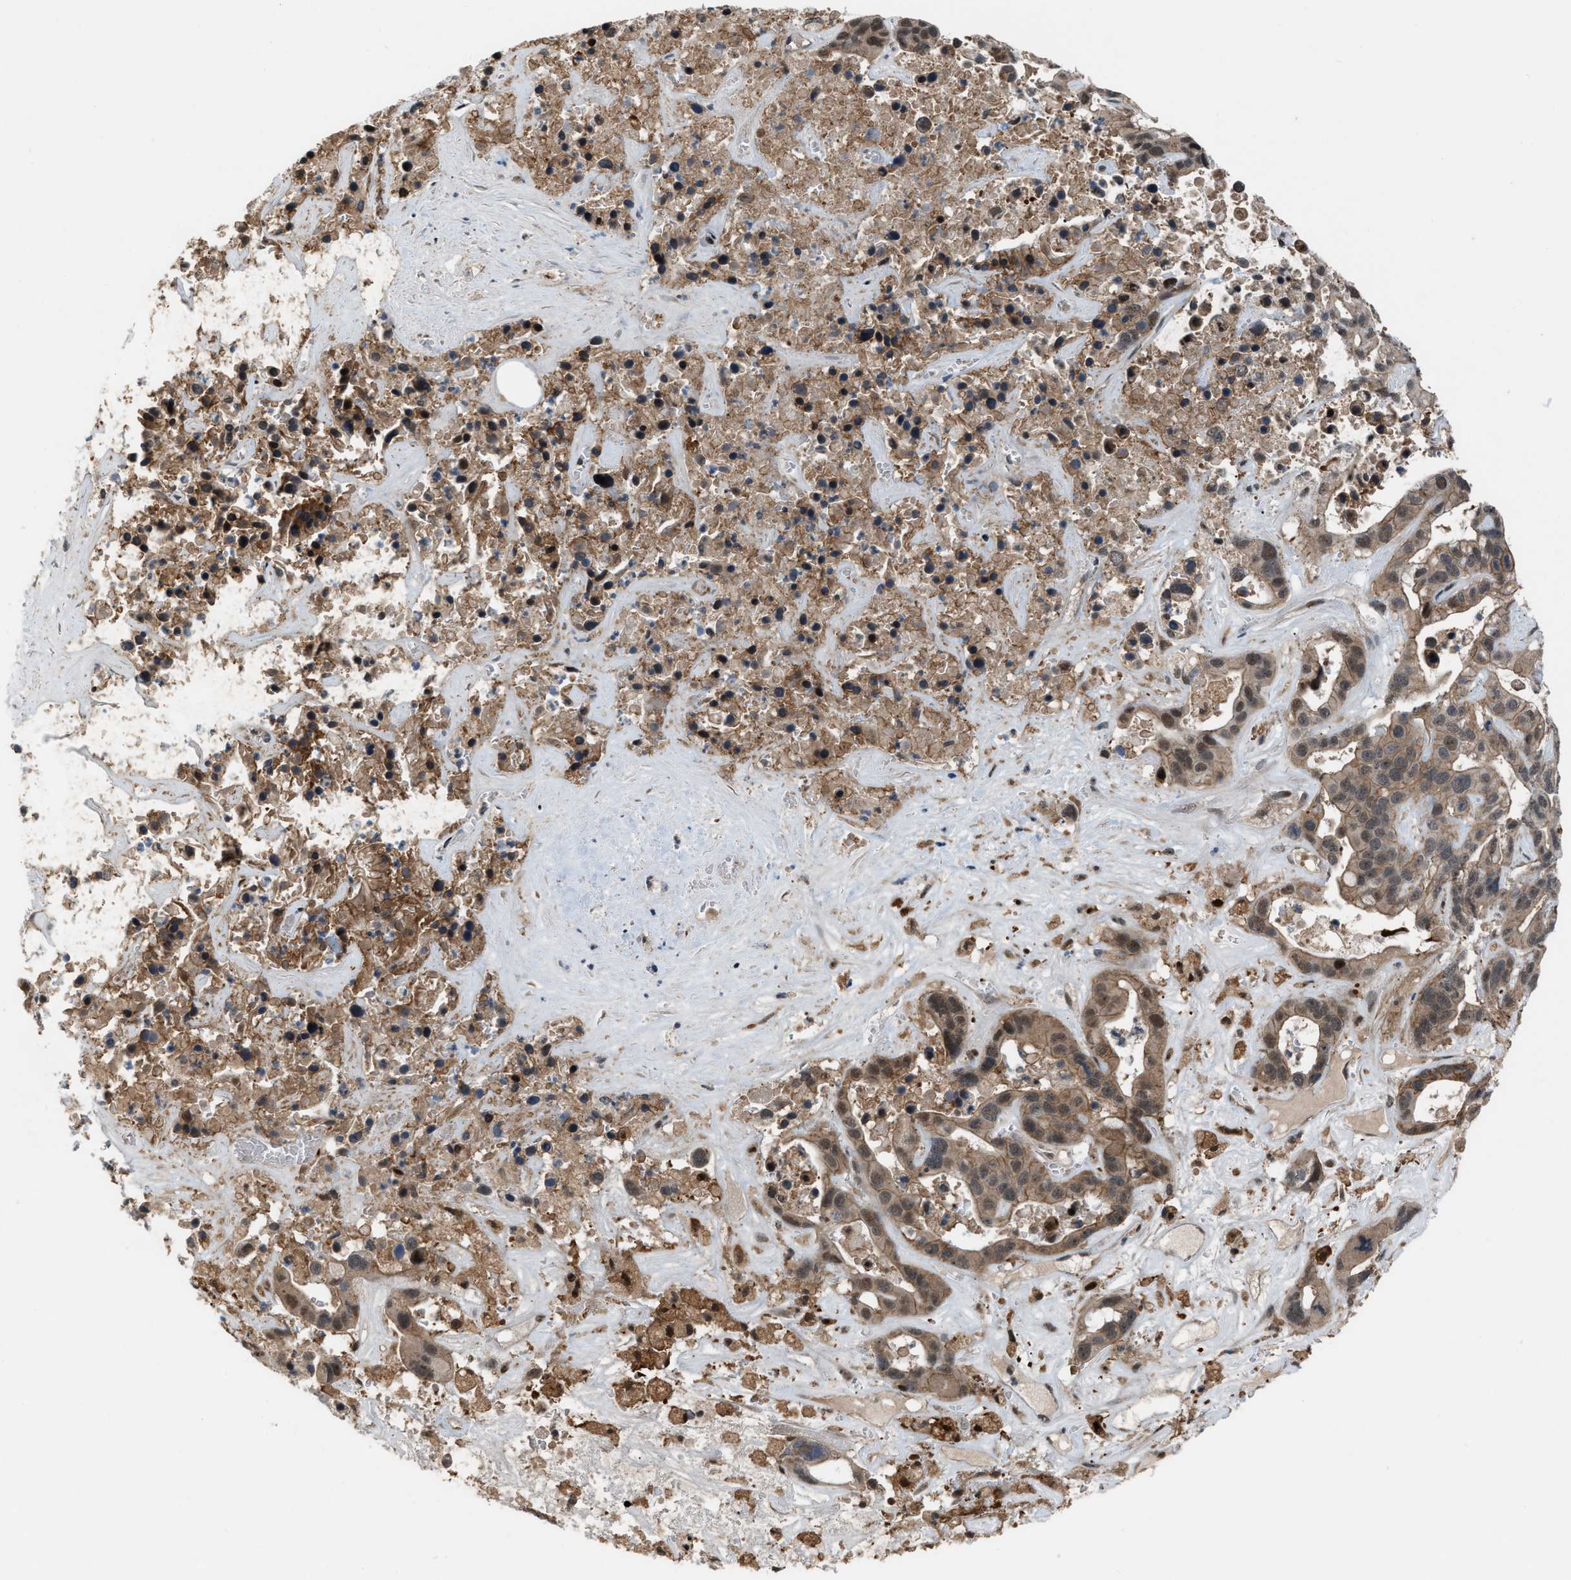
{"staining": {"intensity": "moderate", "quantity": ">75%", "location": "cytoplasmic/membranous,nuclear"}, "tissue": "liver cancer", "cell_type": "Tumor cells", "image_type": "cancer", "snomed": [{"axis": "morphology", "description": "Cholangiocarcinoma"}, {"axis": "topography", "description": "Liver"}], "caption": "A micrograph of human cholangiocarcinoma (liver) stained for a protein exhibits moderate cytoplasmic/membranous and nuclear brown staining in tumor cells. The protein of interest is shown in brown color, while the nuclei are stained blue.", "gene": "RFFL", "patient": {"sex": "female", "age": 65}}